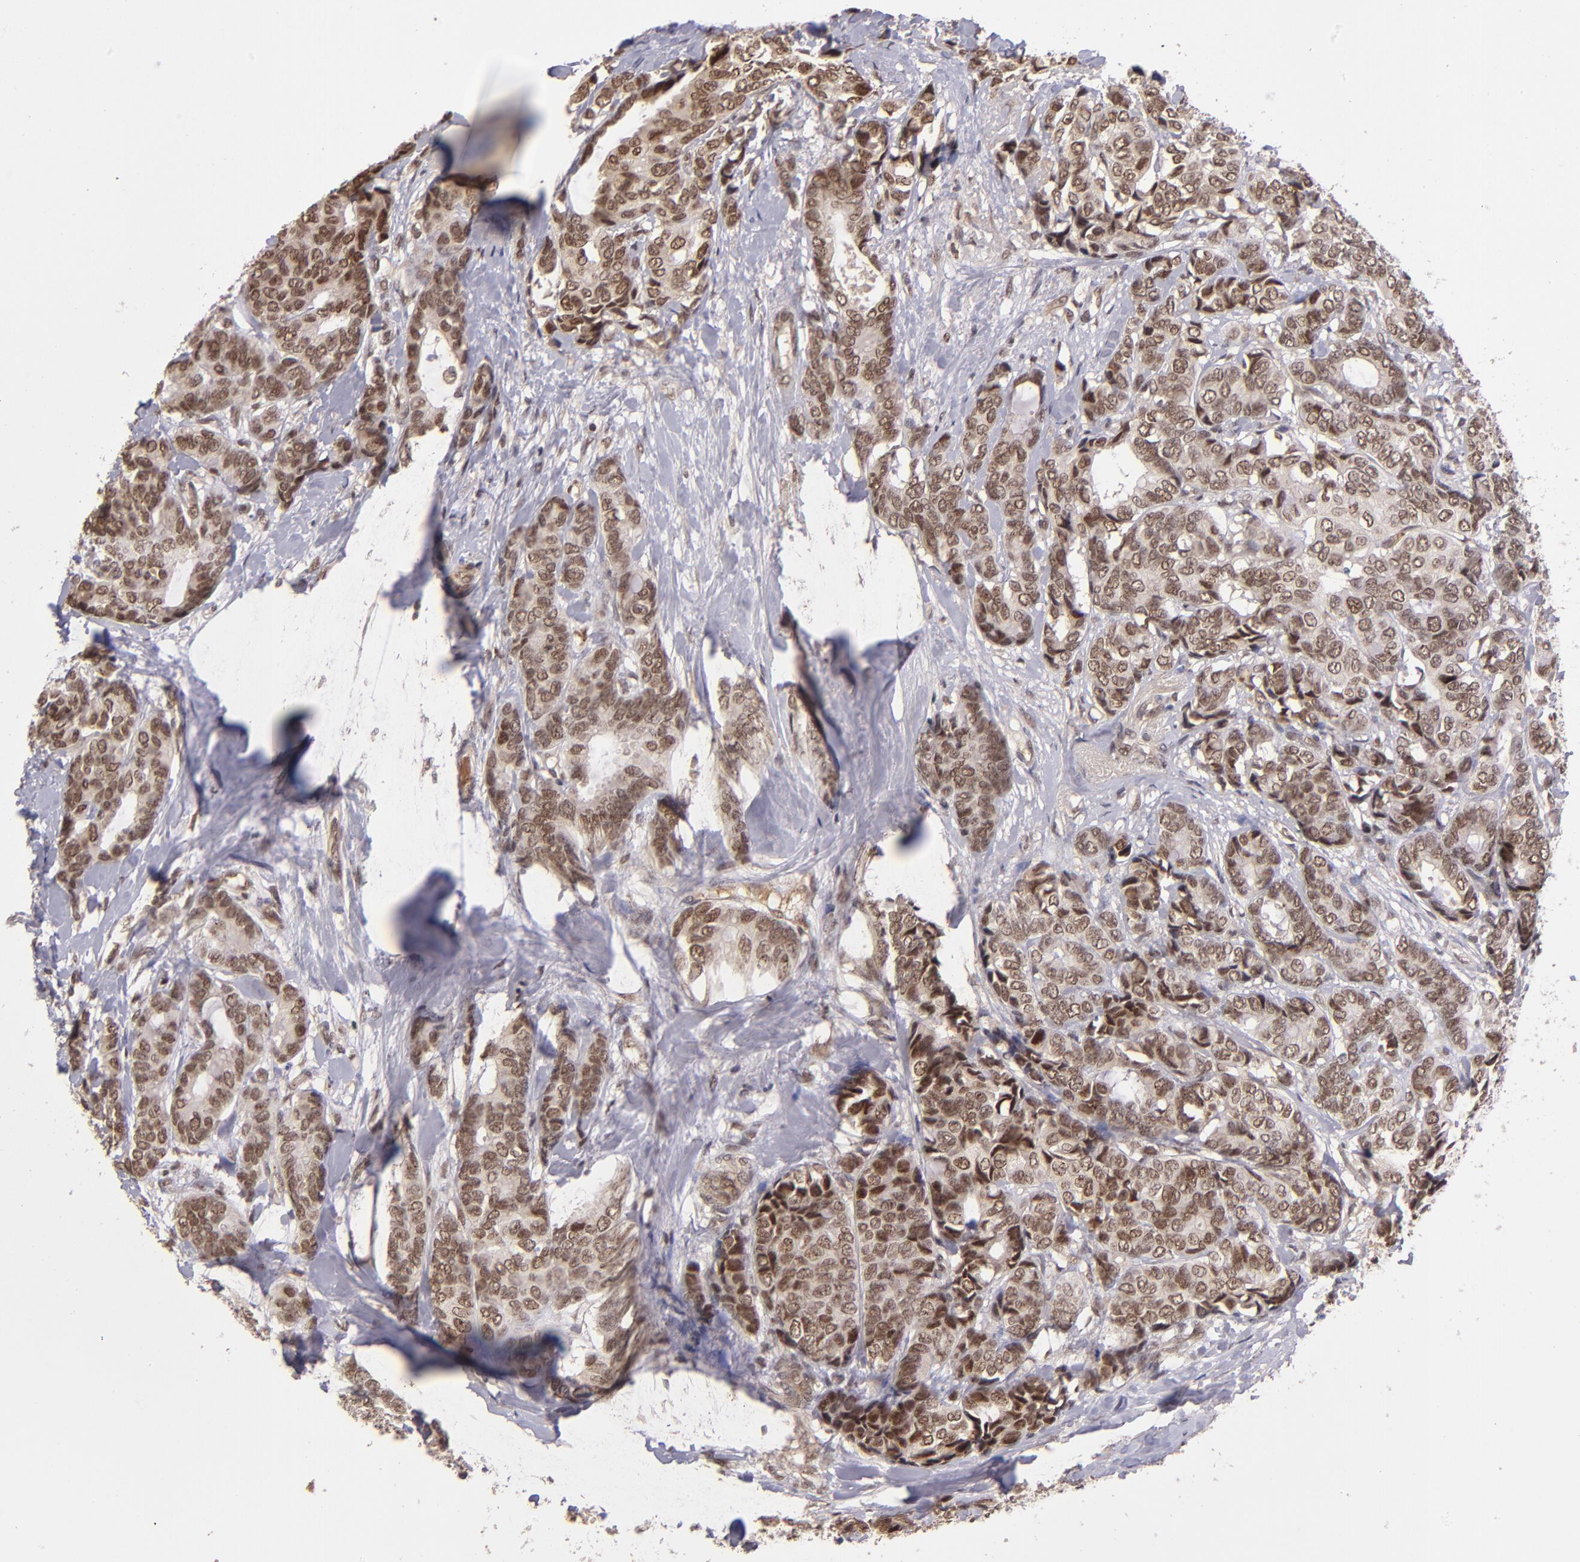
{"staining": {"intensity": "moderate", "quantity": ">75%", "location": "nuclear"}, "tissue": "breast cancer", "cell_type": "Tumor cells", "image_type": "cancer", "snomed": [{"axis": "morphology", "description": "Duct carcinoma"}, {"axis": "topography", "description": "Breast"}], "caption": "Immunohistochemical staining of human breast cancer demonstrates medium levels of moderate nuclear protein expression in approximately >75% of tumor cells. (Brightfield microscopy of DAB IHC at high magnification).", "gene": "ABHD12B", "patient": {"sex": "female", "age": 87}}